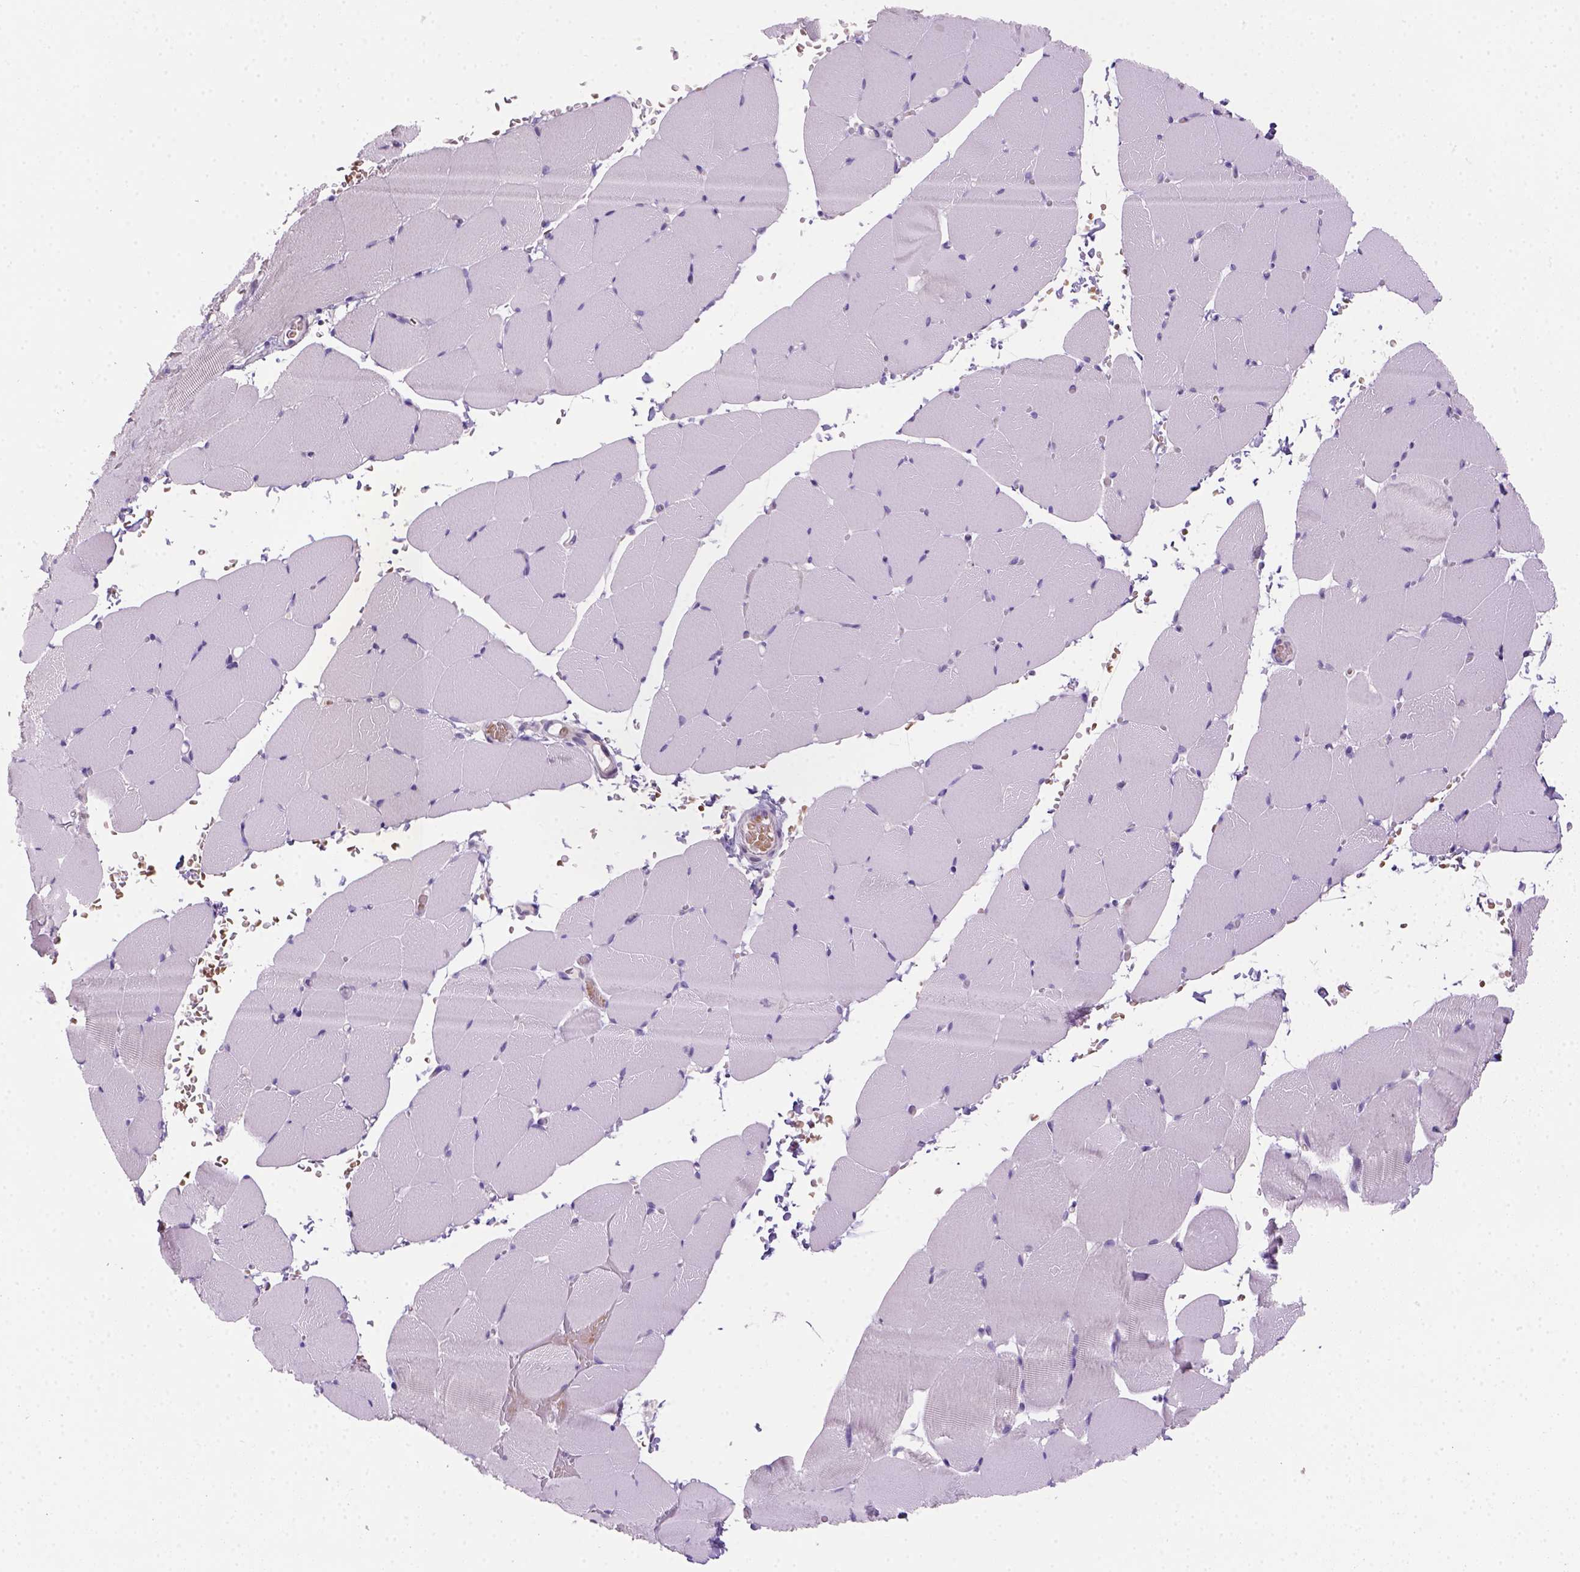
{"staining": {"intensity": "negative", "quantity": "none", "location": "none"}, "tissue": "skeletal muscle", "cell_type": "Myocytes", "image_type": "normal", "snomed": [{"axis": "morphology", "description": "Normal tissue, NOS"}, {"axis": "topography", "description": "Skeletal muscle"}], "caption": "A photomicrograph of skeletal muscle stained for a protein shows no brown staining in myocytes.", "gene": "ZMAT4", "patient": {"sex": "female", "age": 37}}